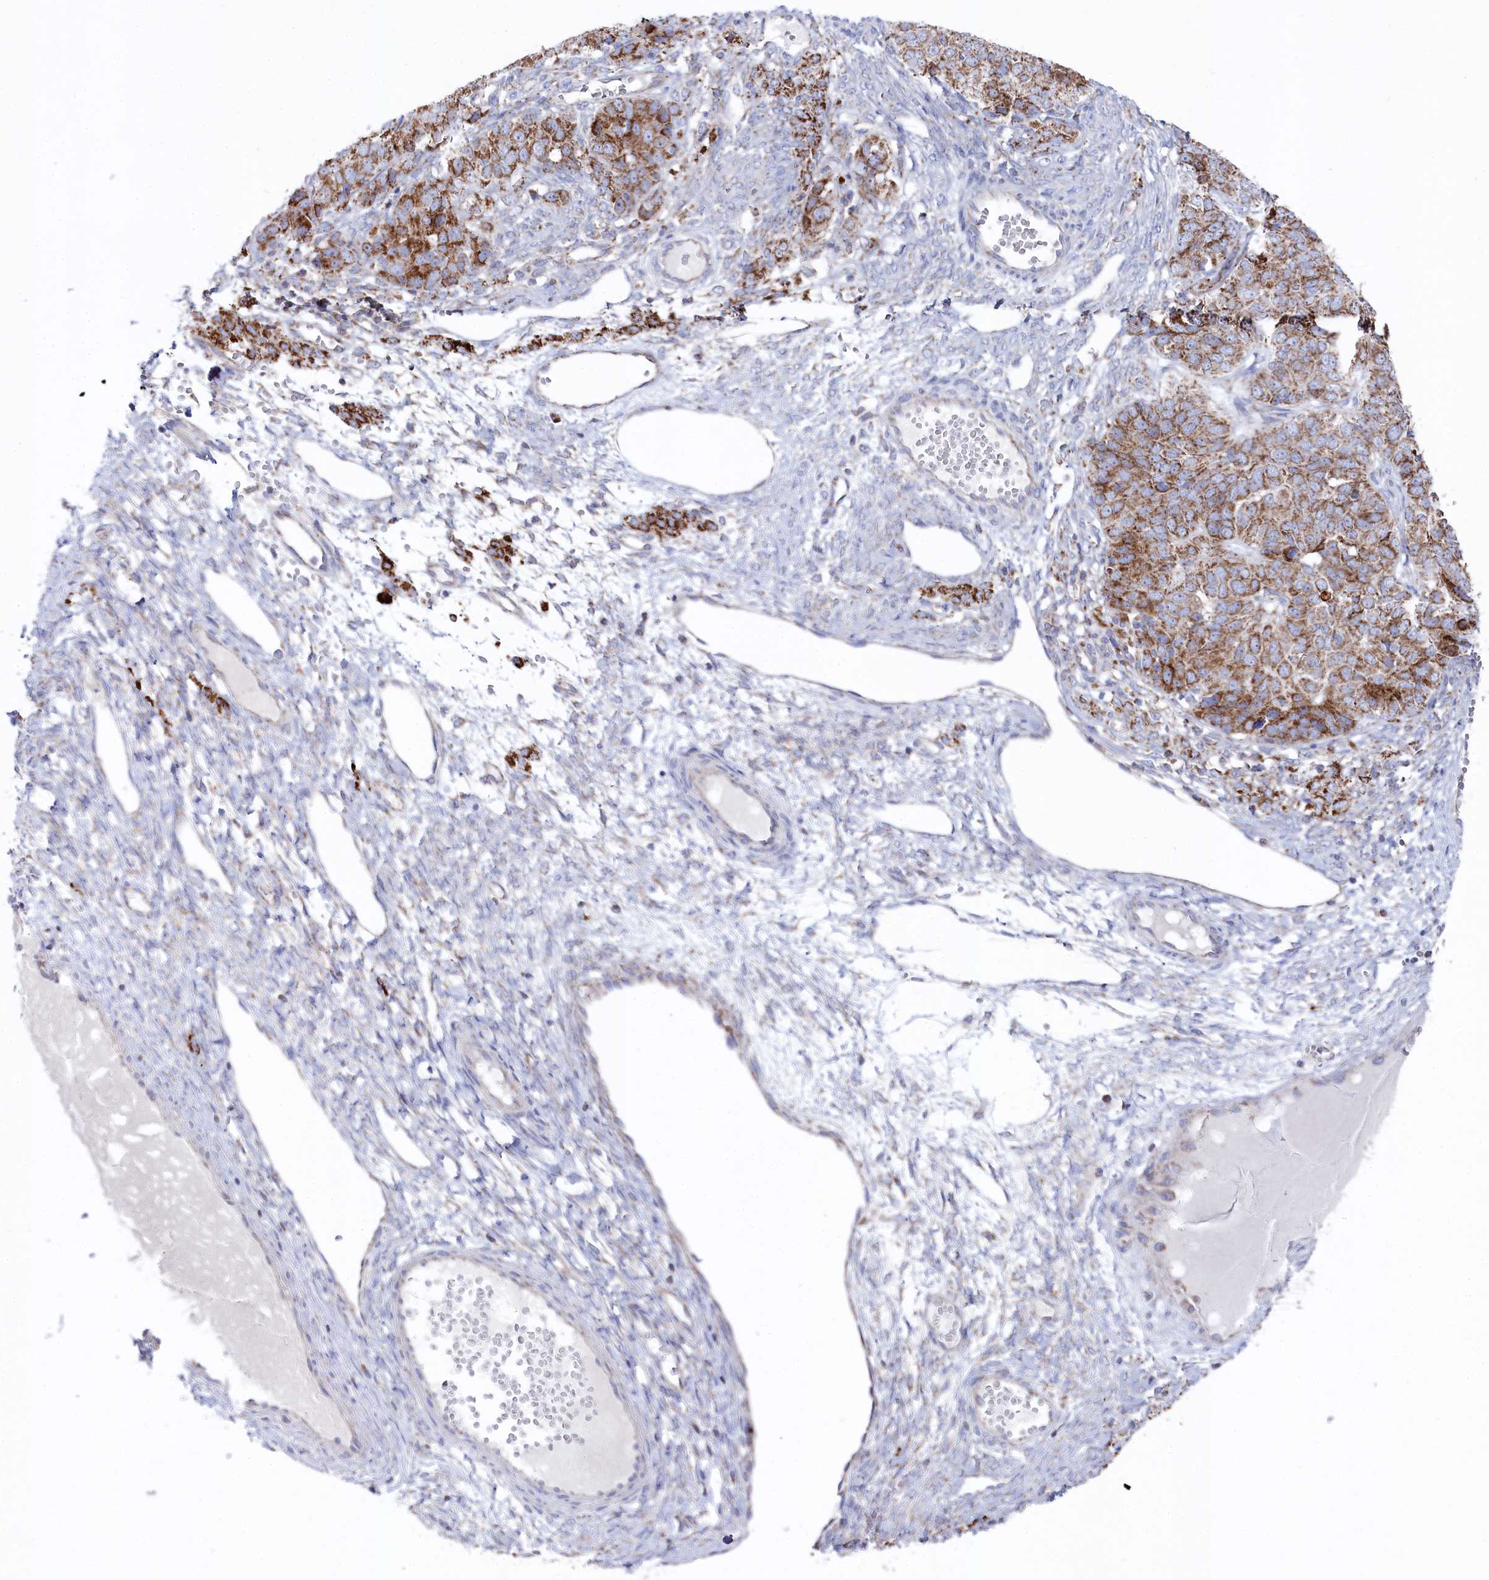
{"staining": {"intensity": "moderate", "quantity": ">75%", "location": "cytoplasmic/membranous"}, "tissue": "ovarian cancer", "cell_type": "Tumor cells", "image_type": "cancer", "snomed": [{"axis": "morphology", "description": "Carcinoma, endometroid"}, {"axis": "topography", "description": "Ovary"}], "caption": "High-magnification brightfield microscopy of ovarian cancer (endometroid carcinoma) stained with DAB (brown) and counterstained with hematoxylin (blue). tumor cells exhibit moderate cytoplasmic/membranous expression is identified in approximately>75% of cells.", "gene": "GLS2", "patient": {"sex": "female", "age": 51}}